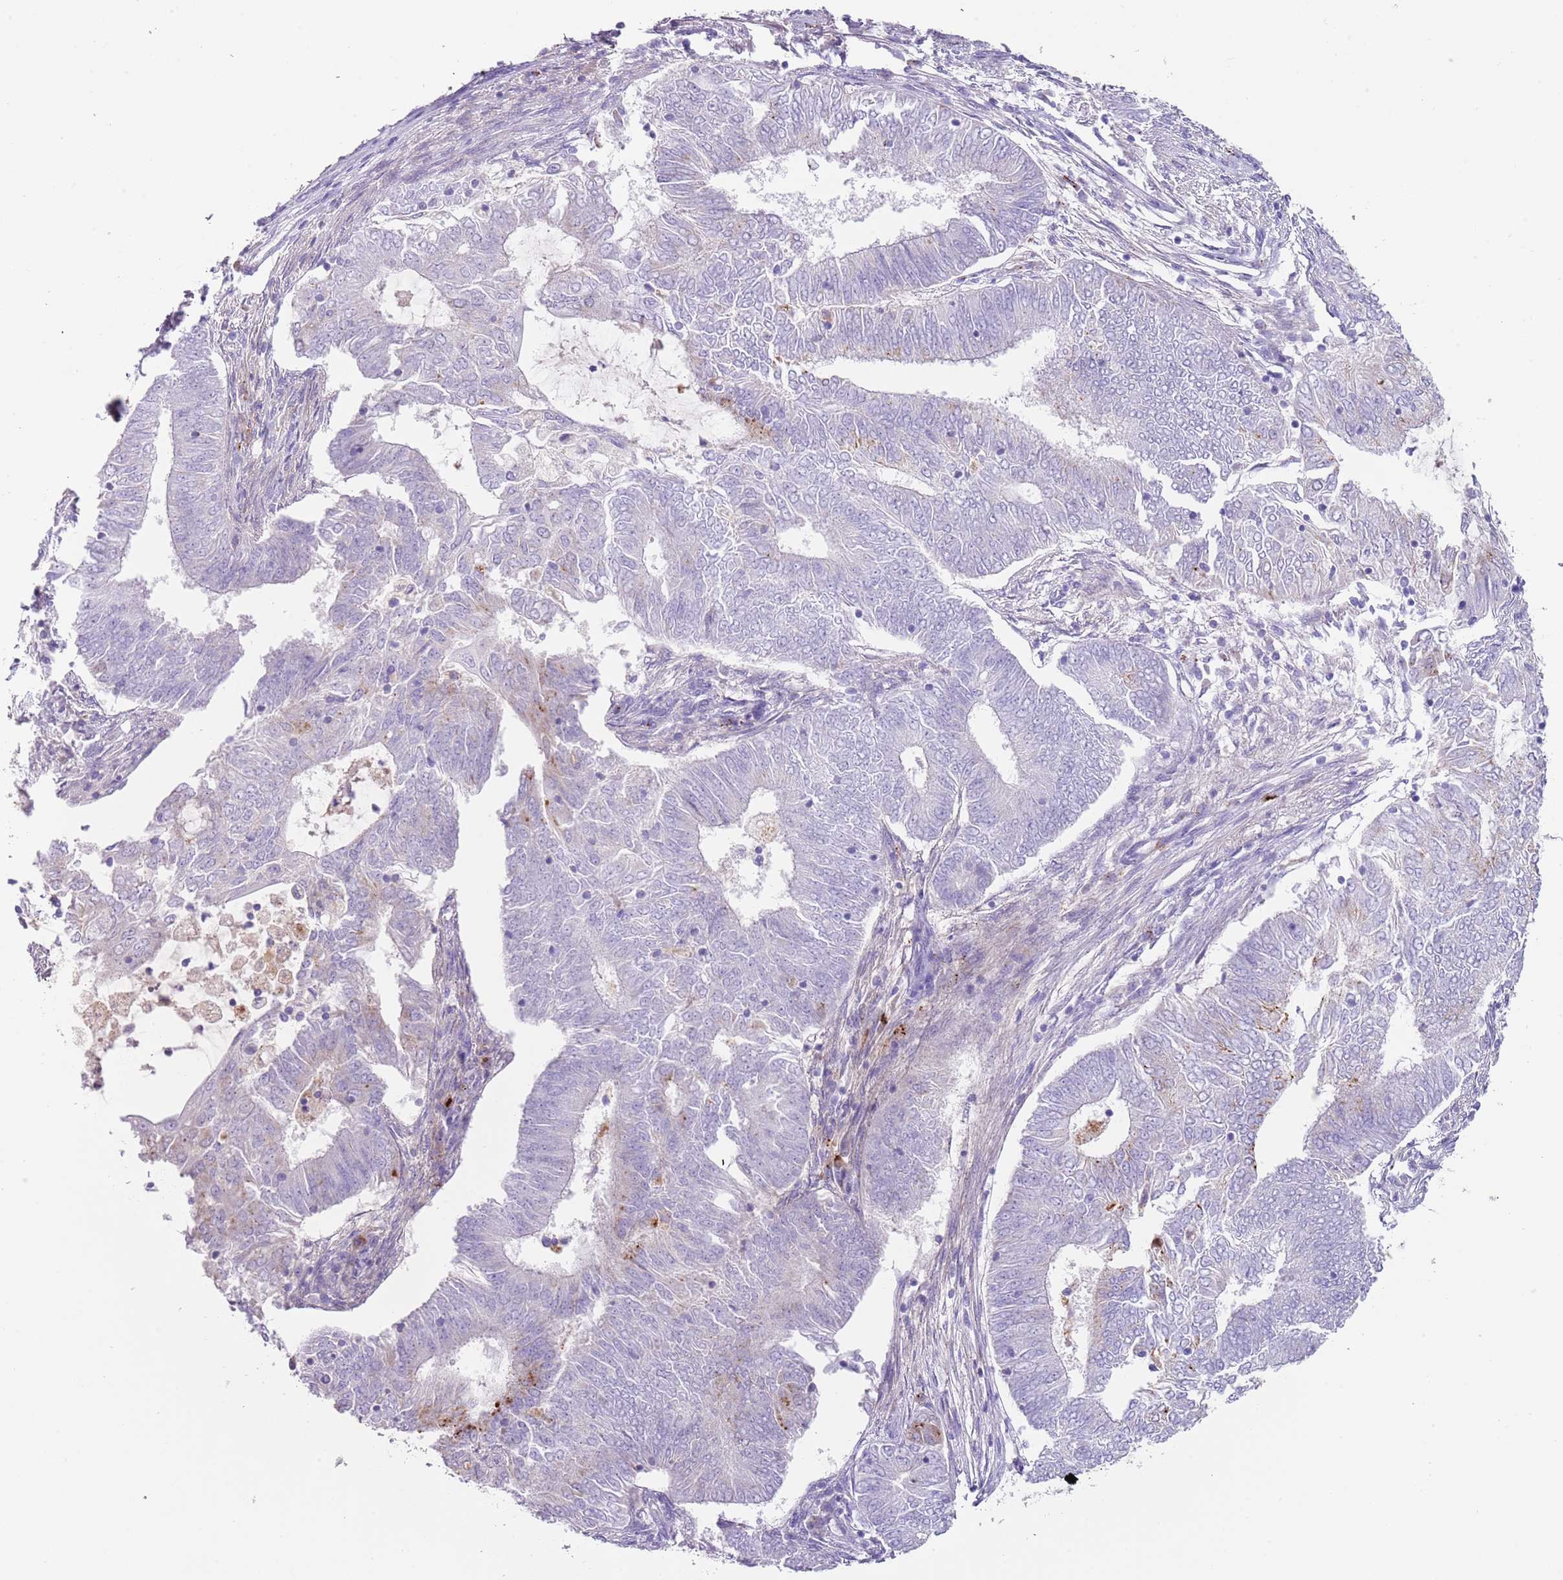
{"staining": {"intensity": "negative", "quantity": "none", "location": "none"}, "tissue": "endometrial cancer", "cell_type": "Tumor cells", "image_type": "cancer", "snomed": [{"axis": "morphology", "description": "Adenocarcinoma, NOS"}, {"axis": "topography", "description": "Endometrium"}], "caption": "An immunohistochemistry (IHC) histopathology image of adenocarcinoma (endometrial) is shown. There is no staining in tumor cells of adenocarcinoma (endometrial).", "gene": "LRRN3", "patient": {"sex": "female", "age": 62}}